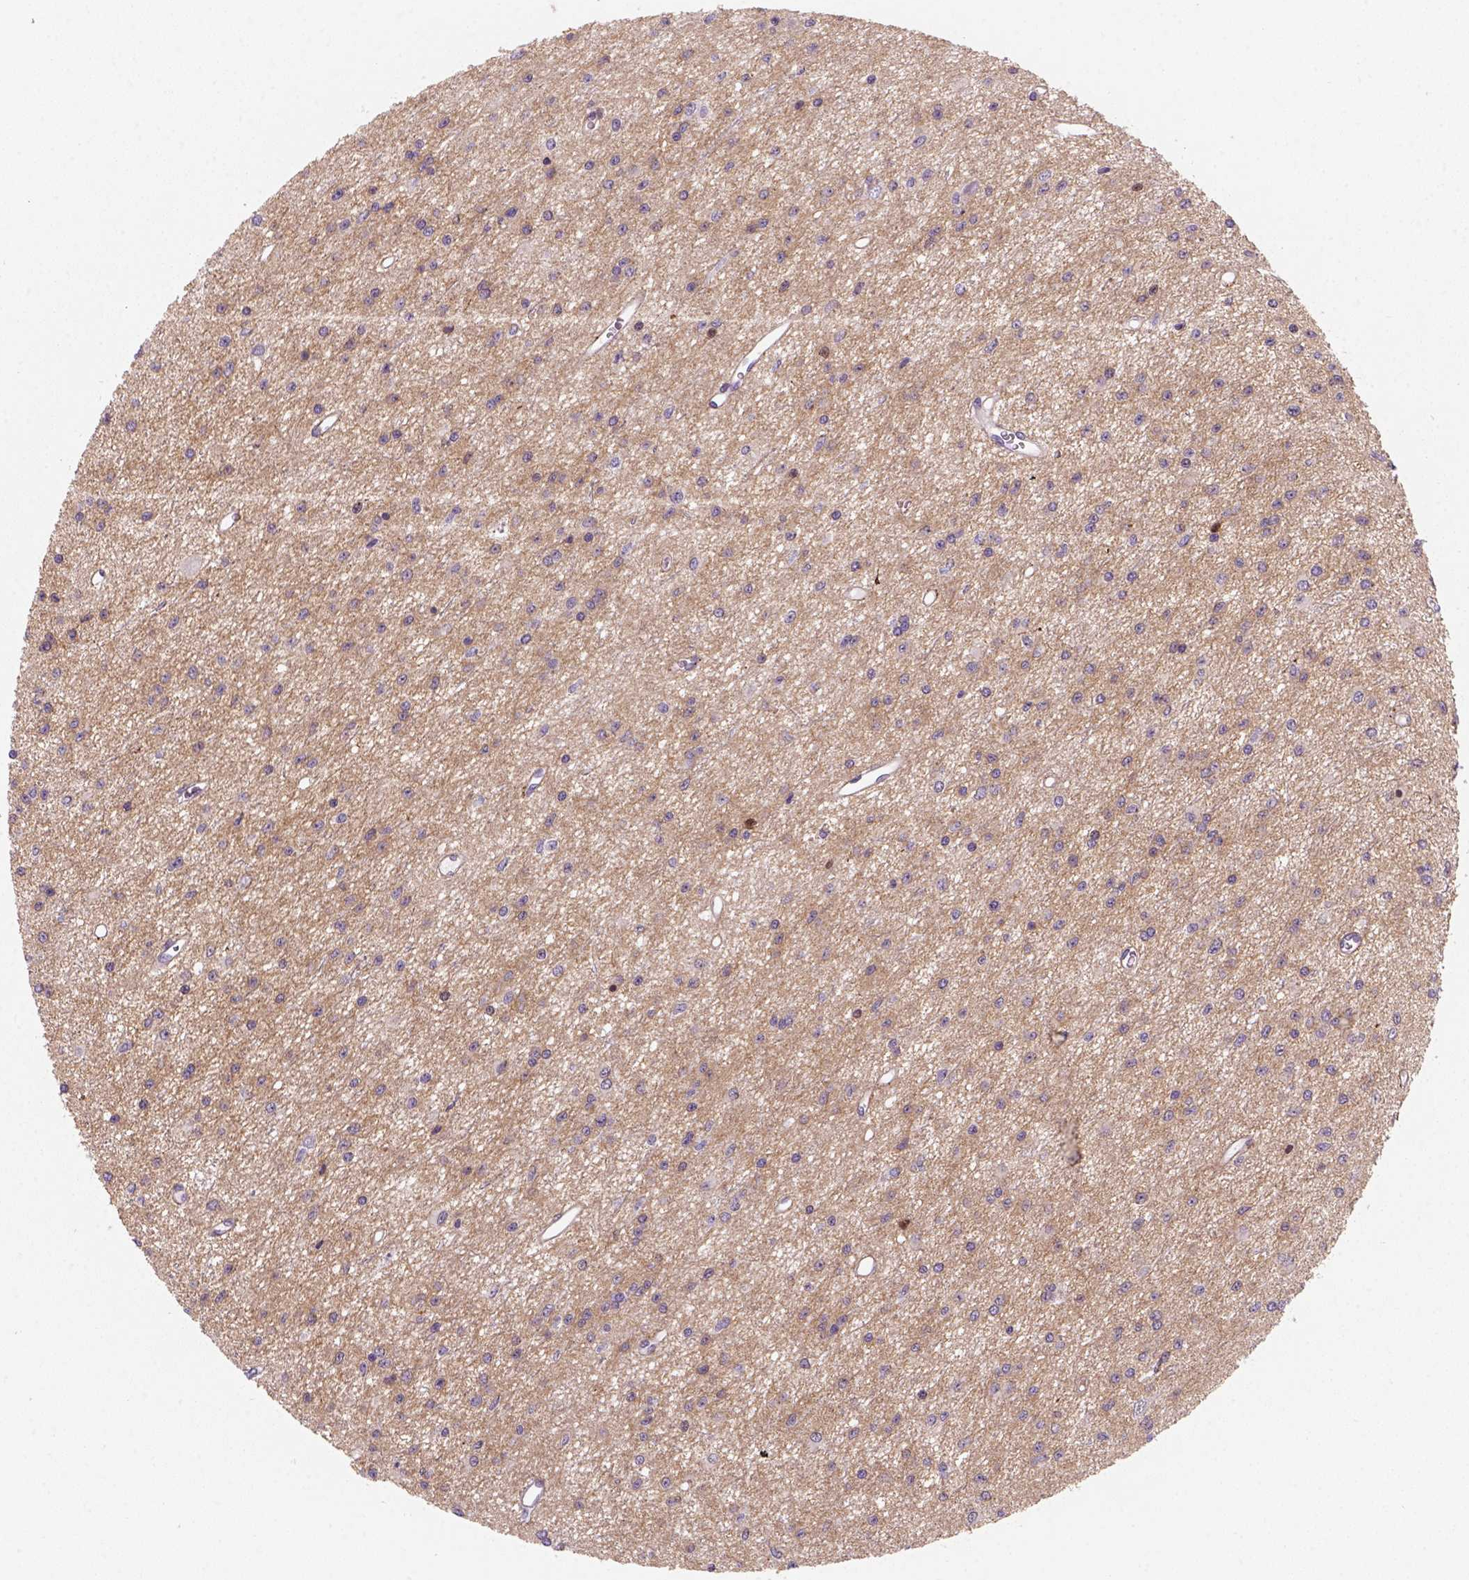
{"staining": {"intensity": "weak", "quantity": "<25%", "location": "cytoplasmic/membranous"}, "tissue": "glioma", "cell_type": "Tumor cells", "image_type": "cancer", "snomed": [{"axis": "morphology", "description": "Glioma, malignant, Low grade"}, {"axis": "topography", "description": "Brain"}], "caption": "A photomicrograph of low-grade glioma (malignant) stained for a protein displays no brown staining in tumor cells.", "gene": "VSTM5", "patient": {"sex": "female", "age": 45}}